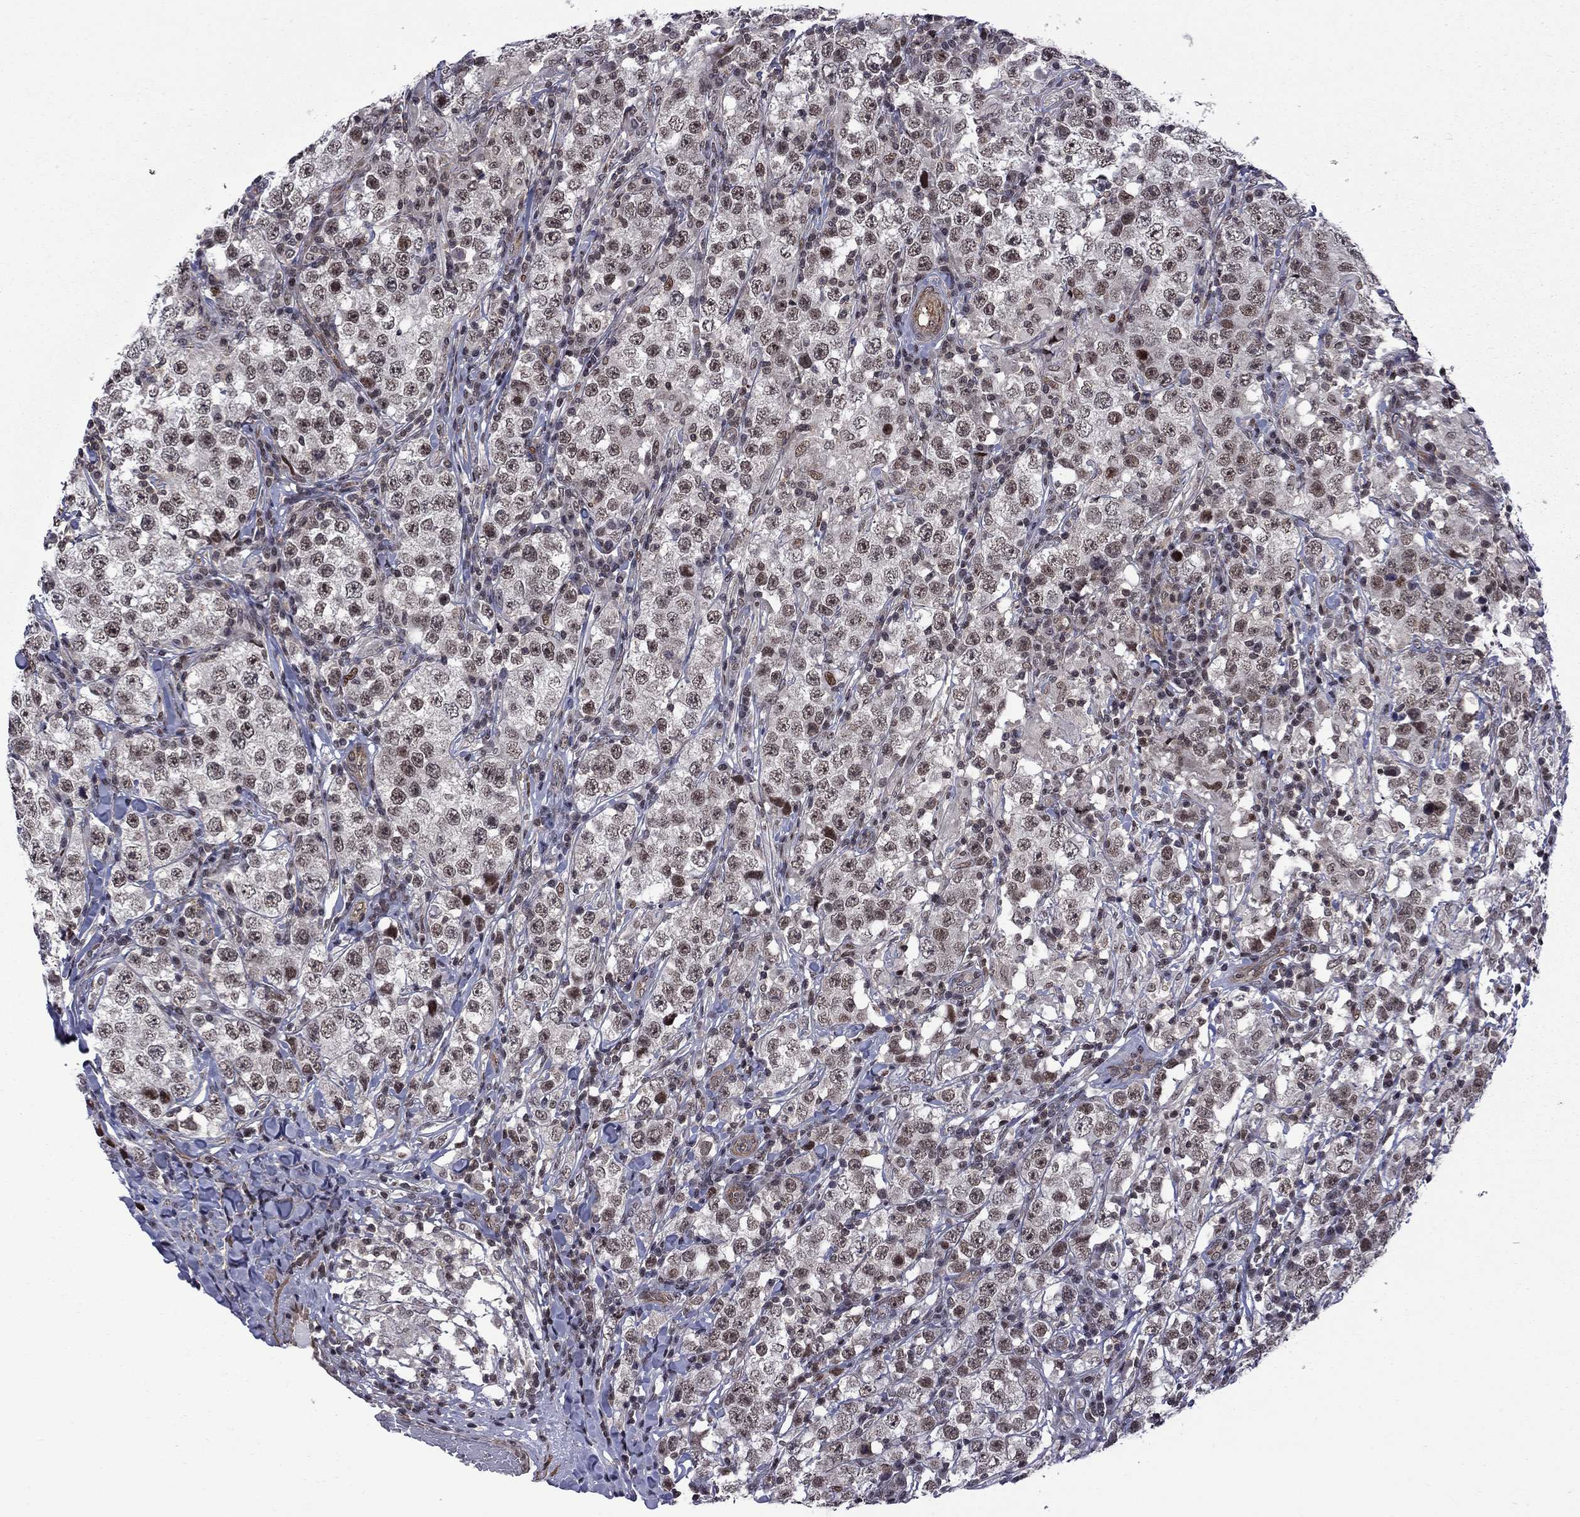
{"staining": {"intensity": "strong", "quantity": "25%-75%", "location": "nuclear"}, "tissue": "testis cancer", "cell_type": "Tumor cells", "image_type": "cancer", "snomed": [{"axis": "morphology", "description": "Seminoma, NOS"}, {"axis": "morphology", "description": "Carcinoma, Embryonal, NOS"}, {"axis": "topography", "description": "Testis"}], "caption": "Immunohistochemical staining of human seminoma (testis) demonstrates high levels of strong nuclear expression in about 25%-75% of tumor cells.", "gene": "BRF1", "patient": {"sex": "male", "age": 41}}